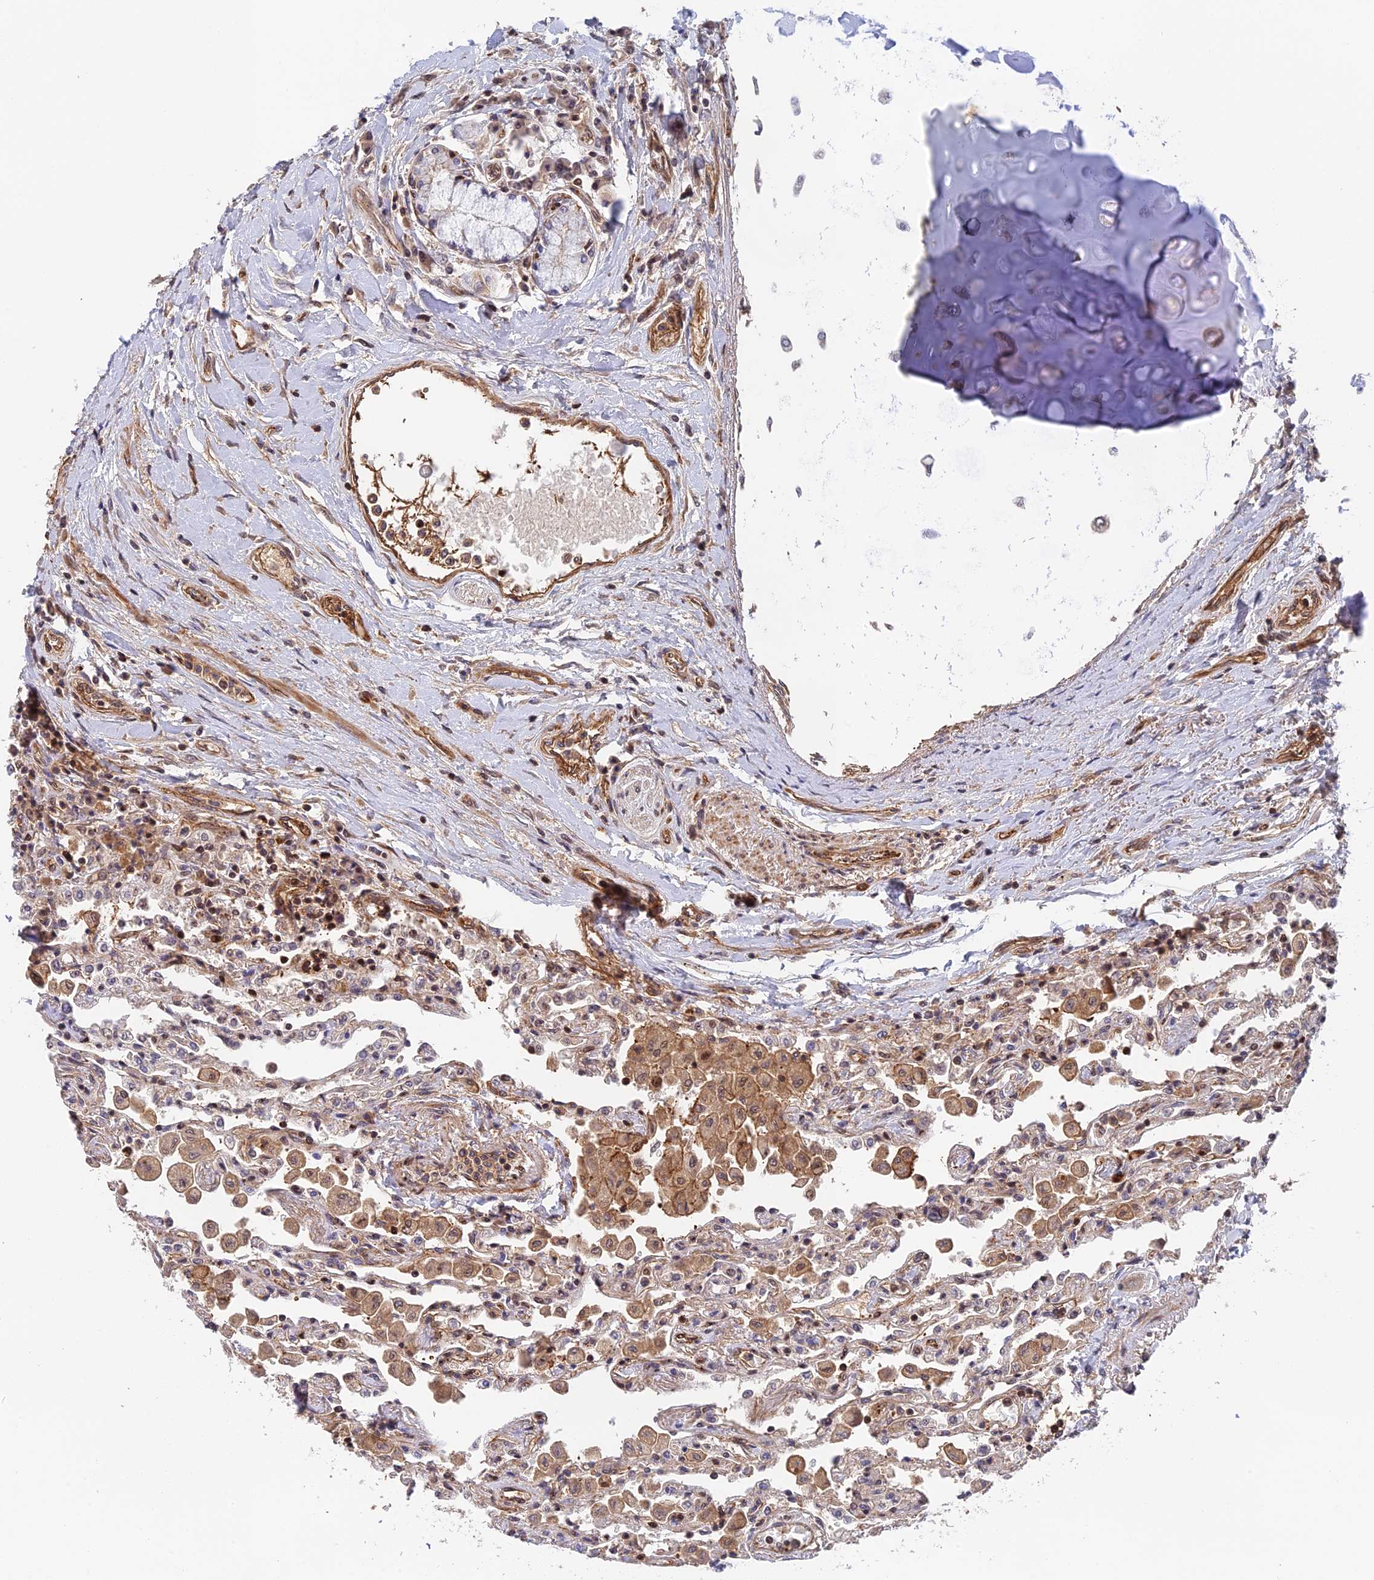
{"staining": {"intensity": "strong", "quantity": "<25%", "location": "cytoplasmic/membranous,nuclear"}, "tissue": "lung", "cell_type": "Alveolar cells", "image_type": "normal", "snomed": [{"axis": "morphology", "description": "Normal tissue, NOS"}, {"axis": "topography", "description": "Bronchus"}, {"axis": "topography", "description": "Lung"}], "caption": "Protein staining of benign lung reveals strong cytoplasmic/membranous,nuclear positivity in approximately <25% of alveolar cells.", "gene": "OSBPL1A", "patient": {"sex": "female", "age": 49}}